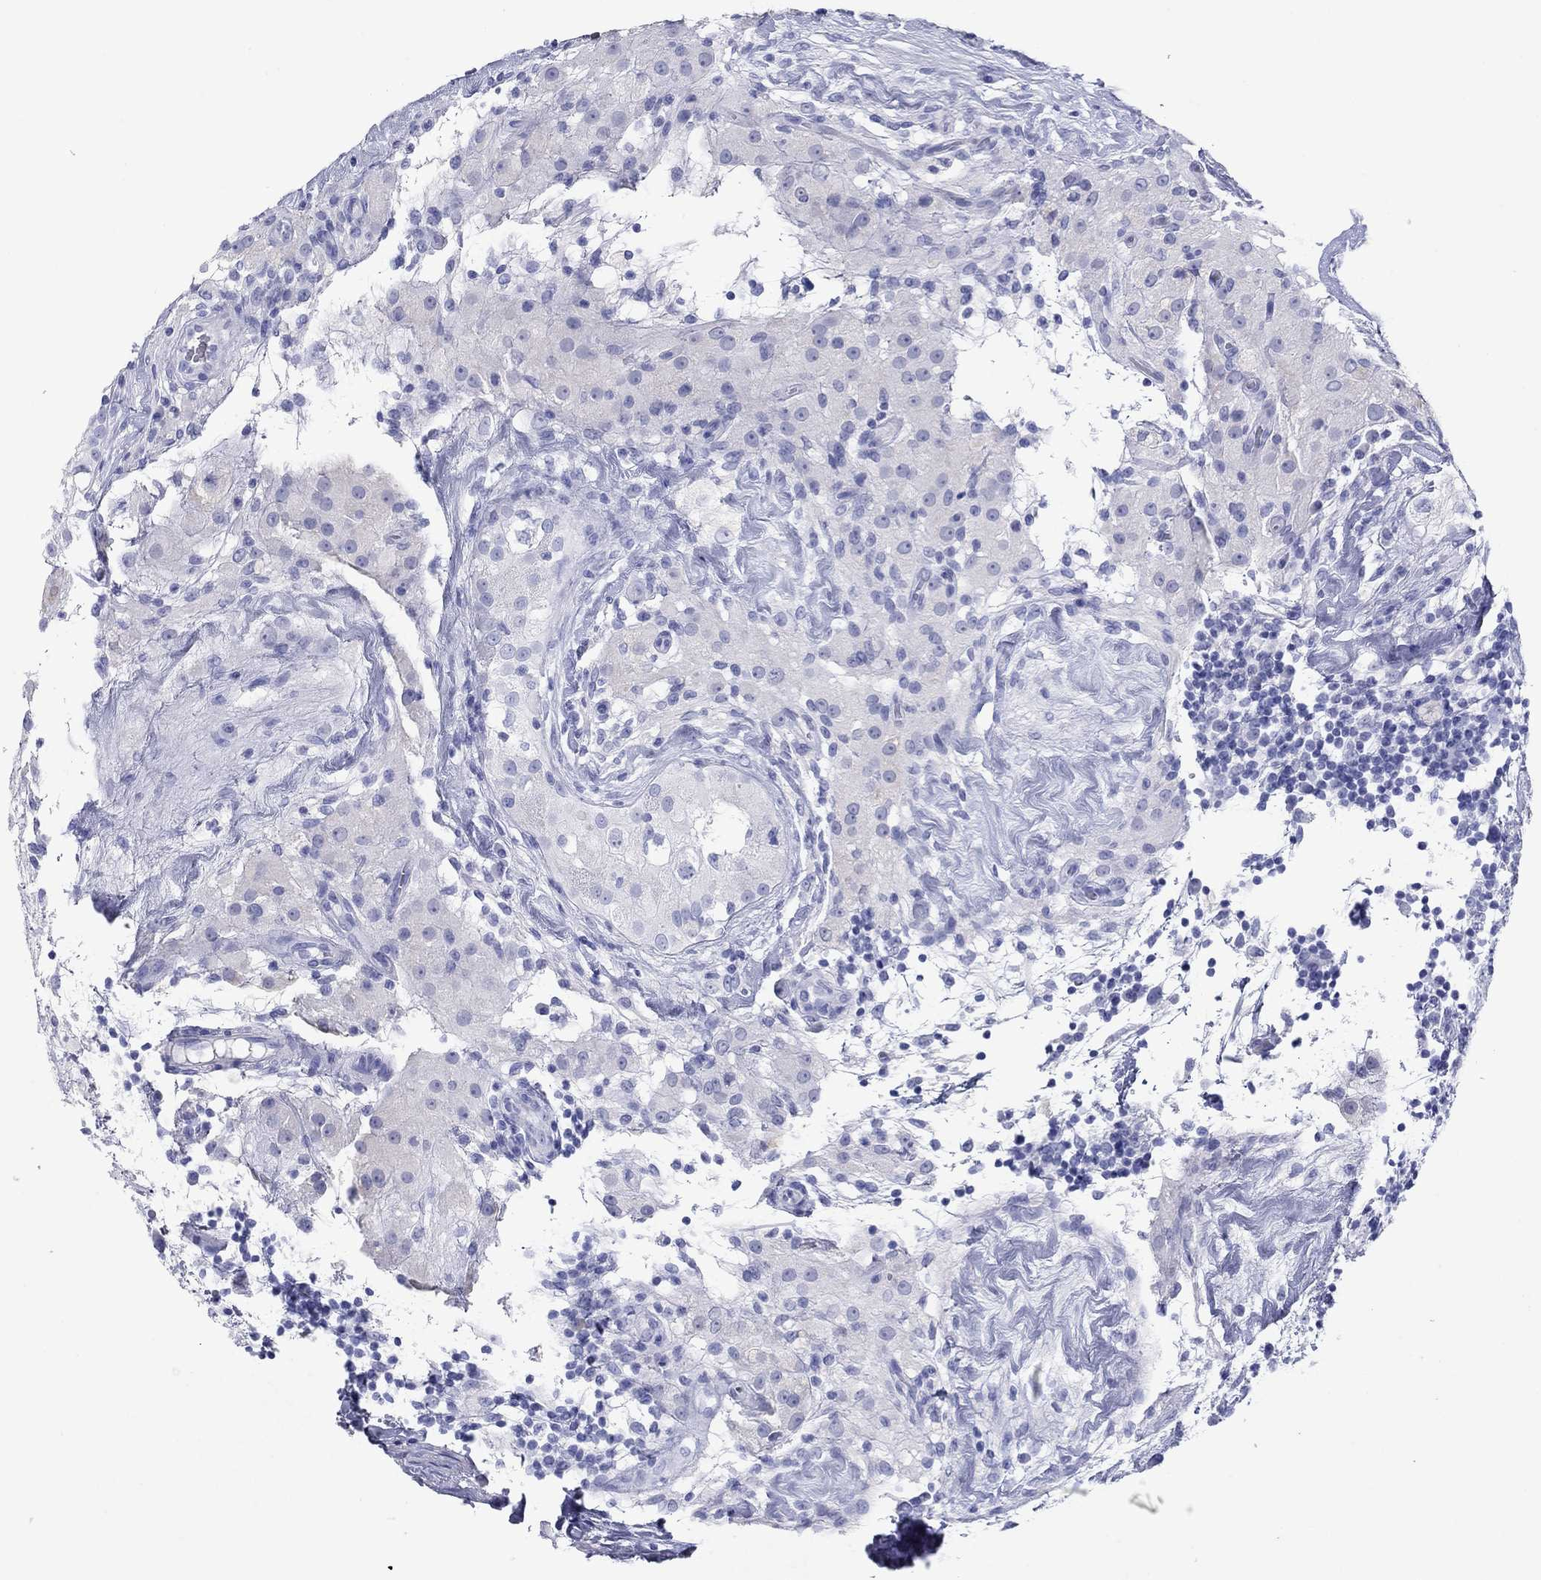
{"staining": {"intensity": "negative", "quantity": "none", "location": "none"}, "tissue": "testis cancer", "cell_type": "Tumor cells", "image_type": "cancer", "snomed": [{"axis": "morphology", "description": "Seminoma, NOS"}, {"axis": "topography", "description": "Testis"}], "caption": "An immunohistochemistry (IHC) histopathology image of testis seminoma is shown. There is no staining in tumor cells of testis seminoma.", "gene": "ATP4A", "patient": {"sex": "male", "age": 34}}